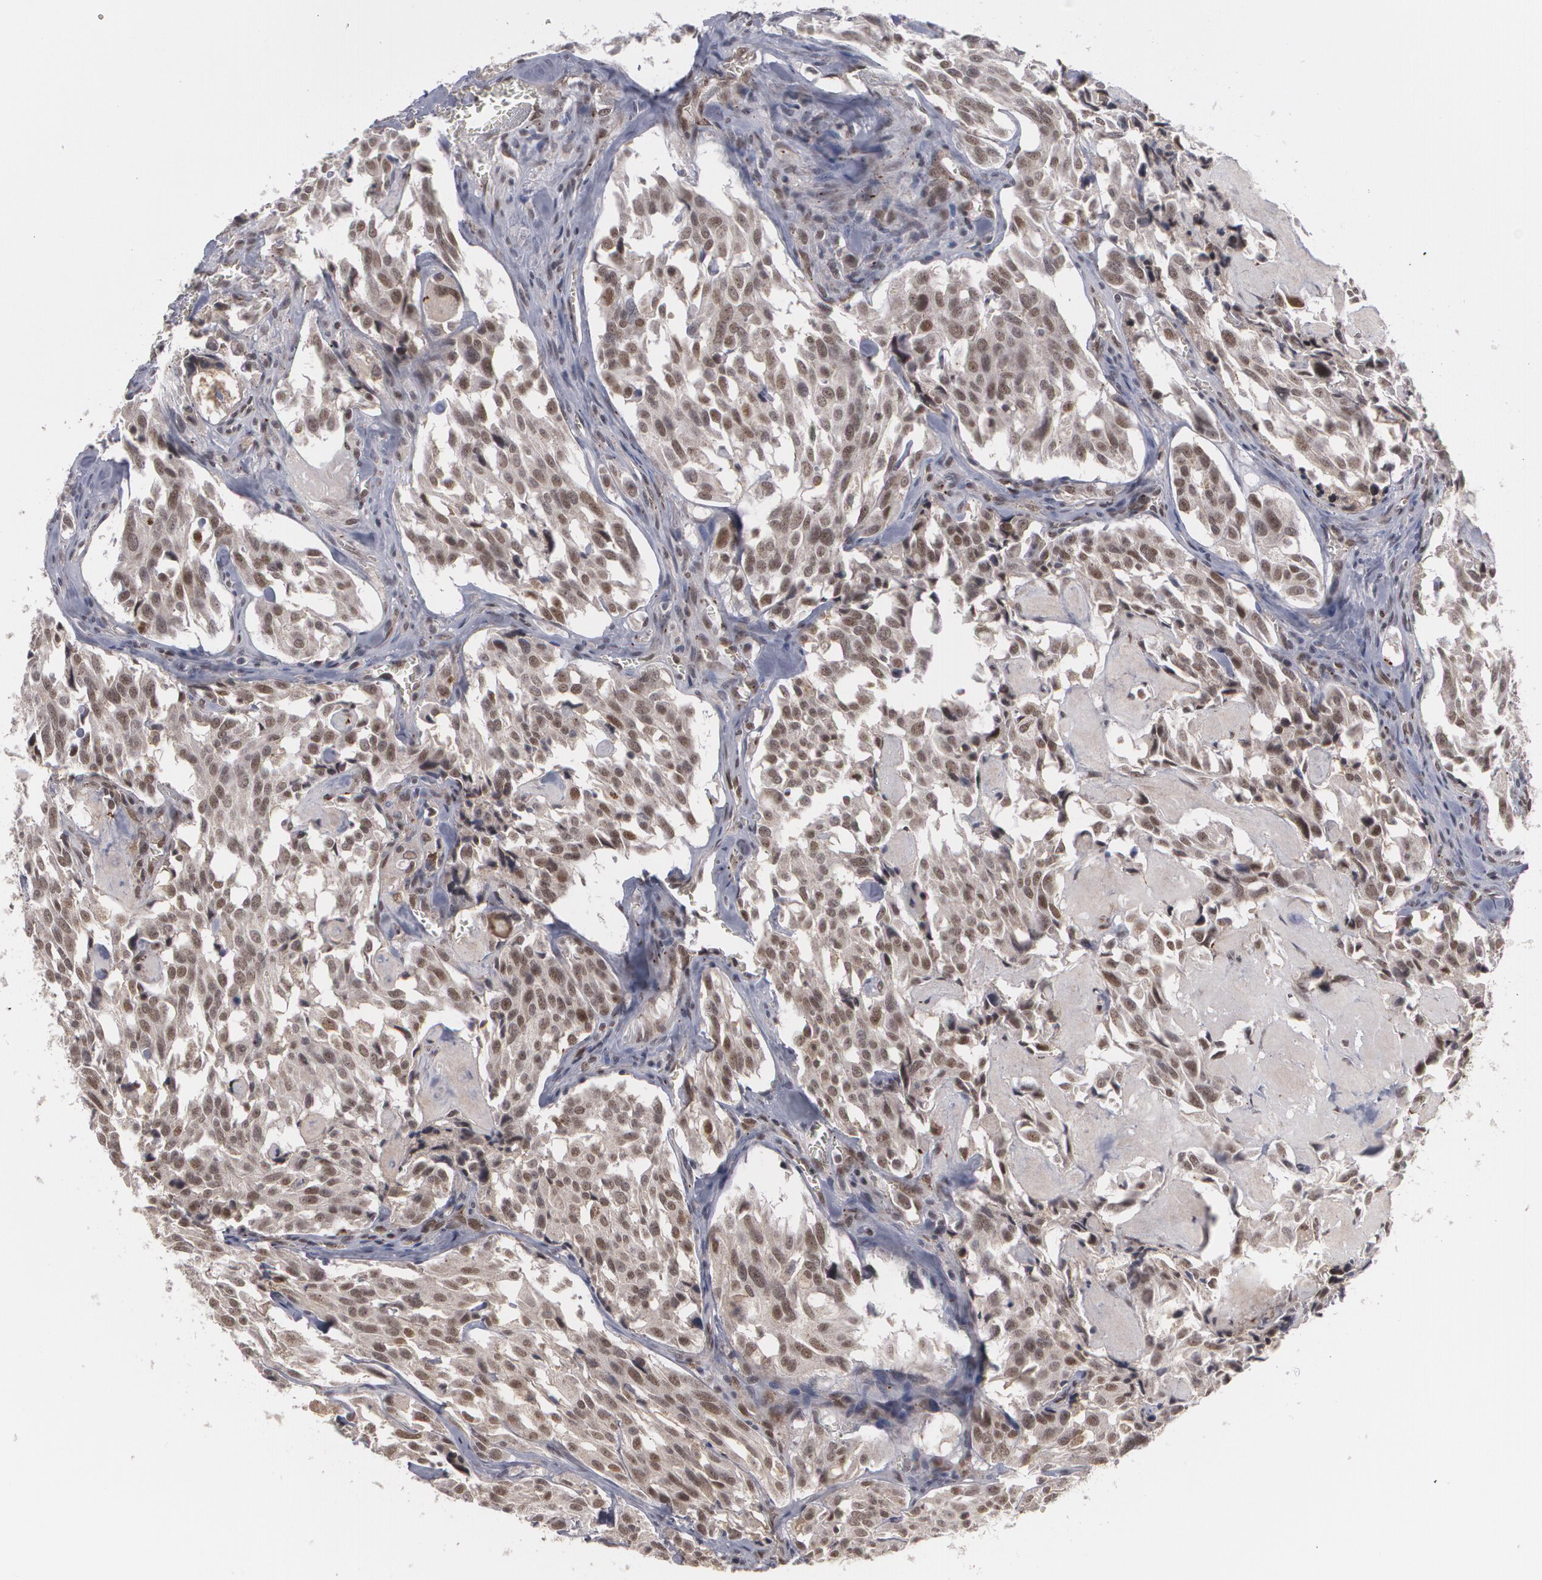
{"staining": {"intensity": "moderate", "quantity": "25%-75%", "location": "nuclear"}, "tissue": "thyroid cancer", "cell_type": "Tumor cells", "image_type": "cancer", "snomed": [{"axis": "morphology", "description": "Carcinoma, NOS"}, {"axis": "morphology", "description": "Carcinoid, malignant, NOS"}, {"axis": "topography", "description": "Thyroid gland"}], "caption": "This photomicrograph exhibits immunohistochemistry (IHC) staining of thyroid cancer (malignant carcinoid), with medium moderate nuclear expression in approximately 25%-75% of tumor cells.", "gene": "INTS6", "patient": {"sex": "male", "age": 33}}